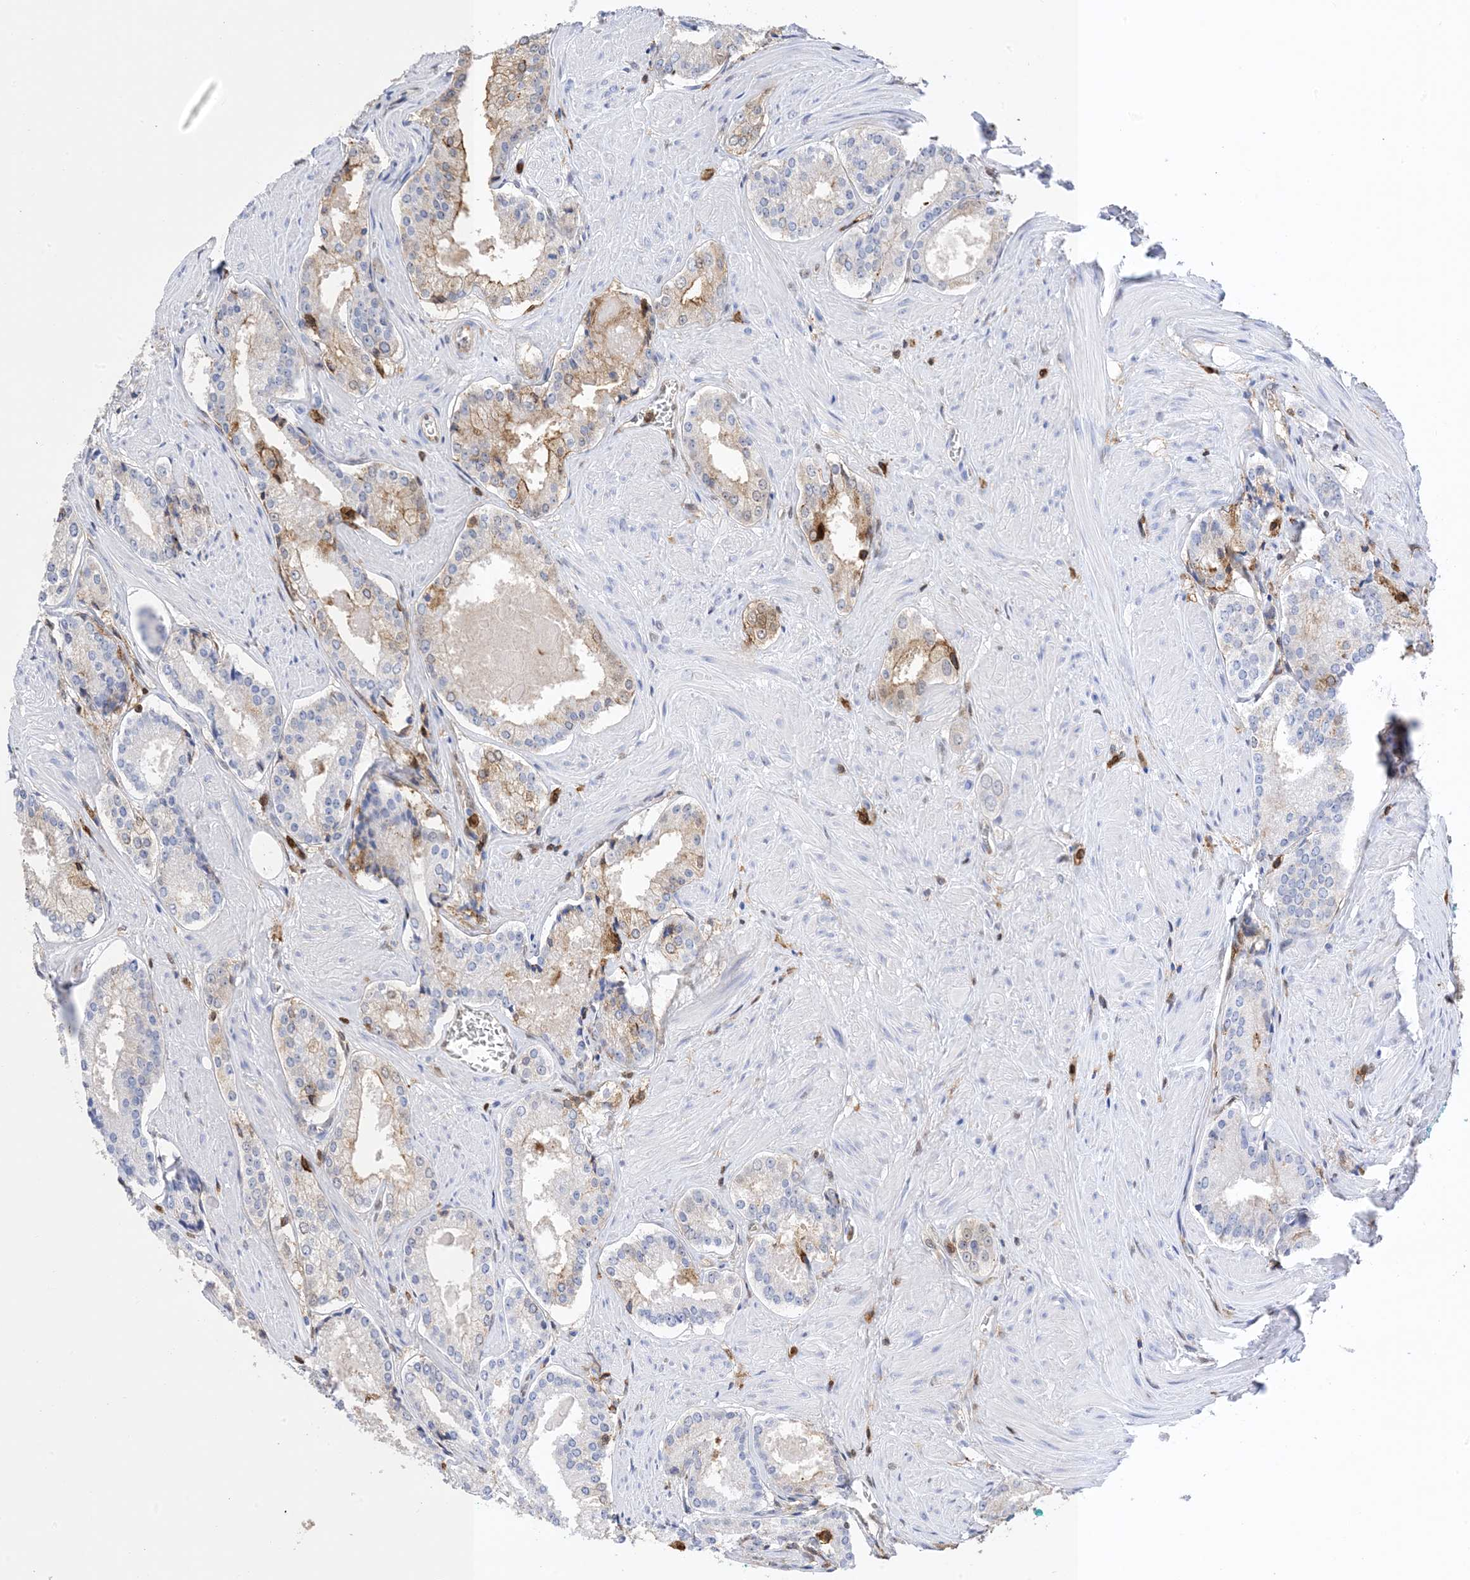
{"staining": {"intensity": "weak", "quantity": "25%-75%", "location": "cytoplasmic/membranous"}, "tissue": "prostate cancer", "cell_type": "Tumor cells", "image_type": "cancer", "snomed": [{"axis": "morphology", "description": "Adenocarcinoma, Low grade"}, {"axis": "topography", "description": "Prostate"}], "caption": "Protein staining displays weak cytoplasmic/membranous staining in about 25%-75% of tumor cells in prostate cancer (adenocarcinoma (low-grade)).", "gene": "ANXA1", "patient": {"sex": "male", "age": 54}}